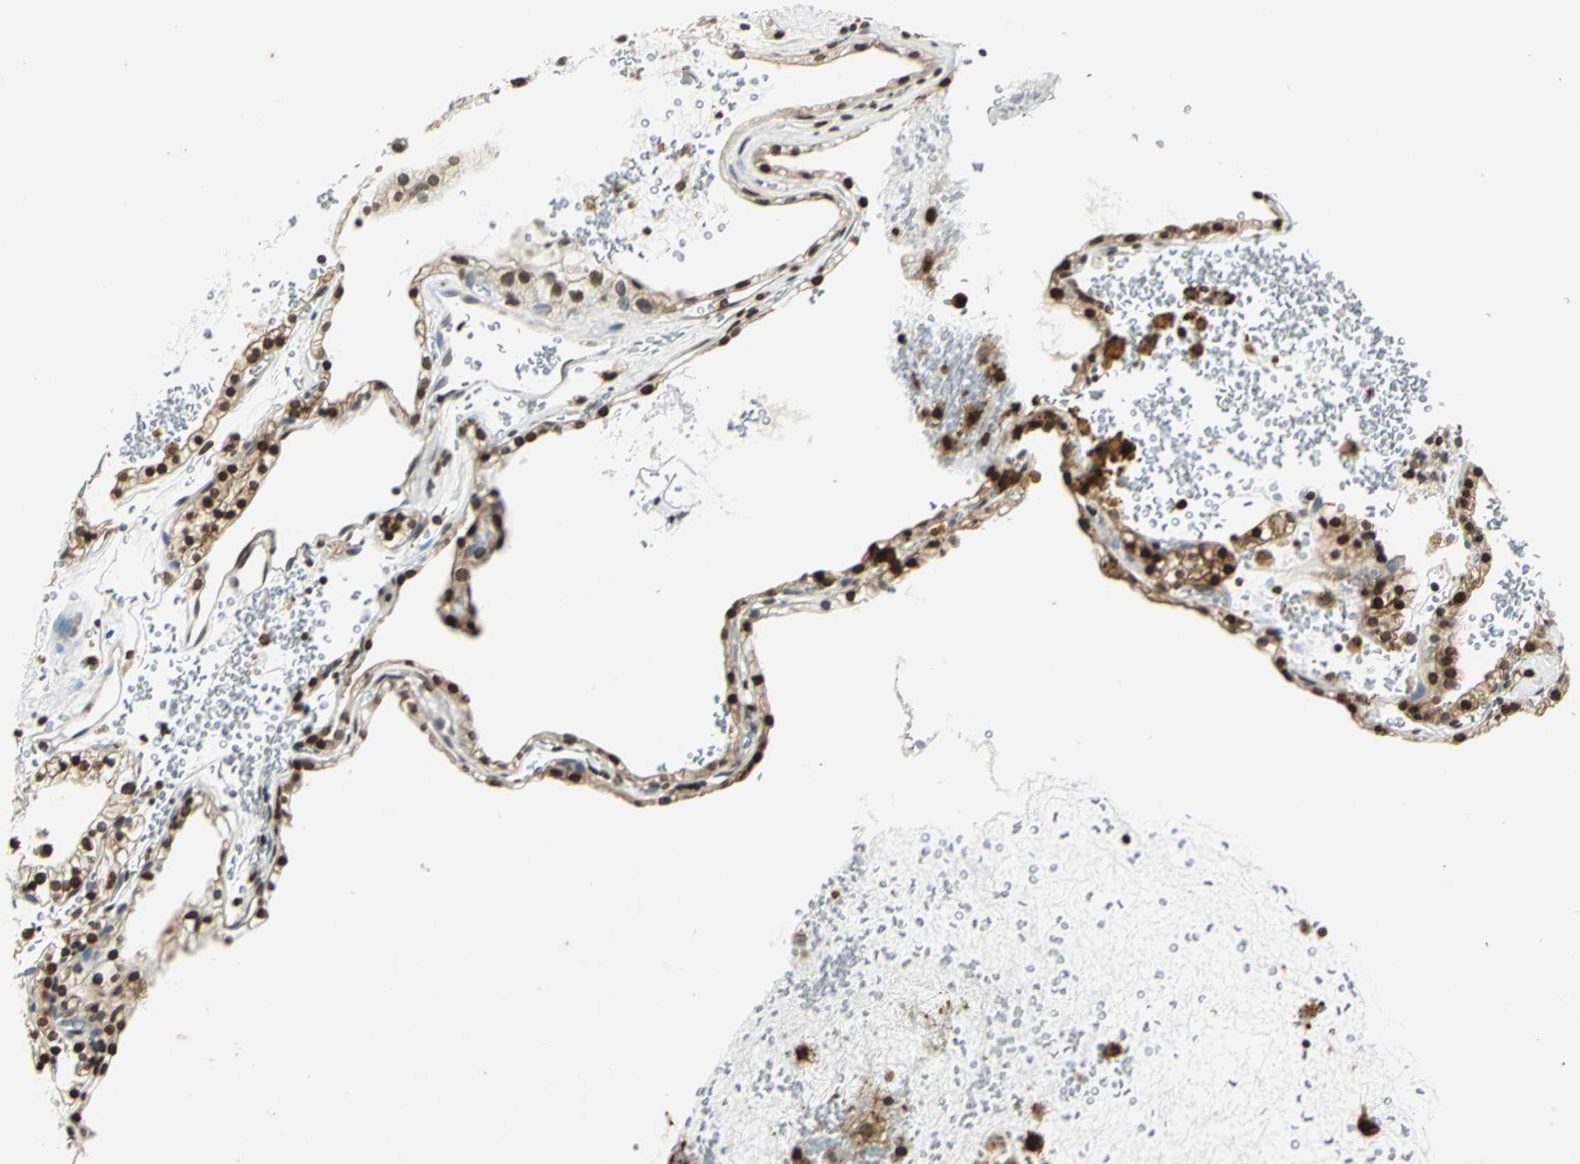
{"staining": {"intensity": "moderate", "quantity": "25%-75%", "location": "cytoplasmic/membranous,nuclear"}, "tissue": "renal cancer", "cell_type": "Tumor cells", "image_type": "cancer", "snomed": [{"axis": "morphology", "description": "Adenocarcinoma, NOS"}, {"axis": "topography", "description": "Kidney"}], "caption": "Human renal adenocarcinoma stained with a protein marker displays moderate staining in tumor cells.", "gene": "LGALS3", "patient": {"sex": "female", "age": 41}}